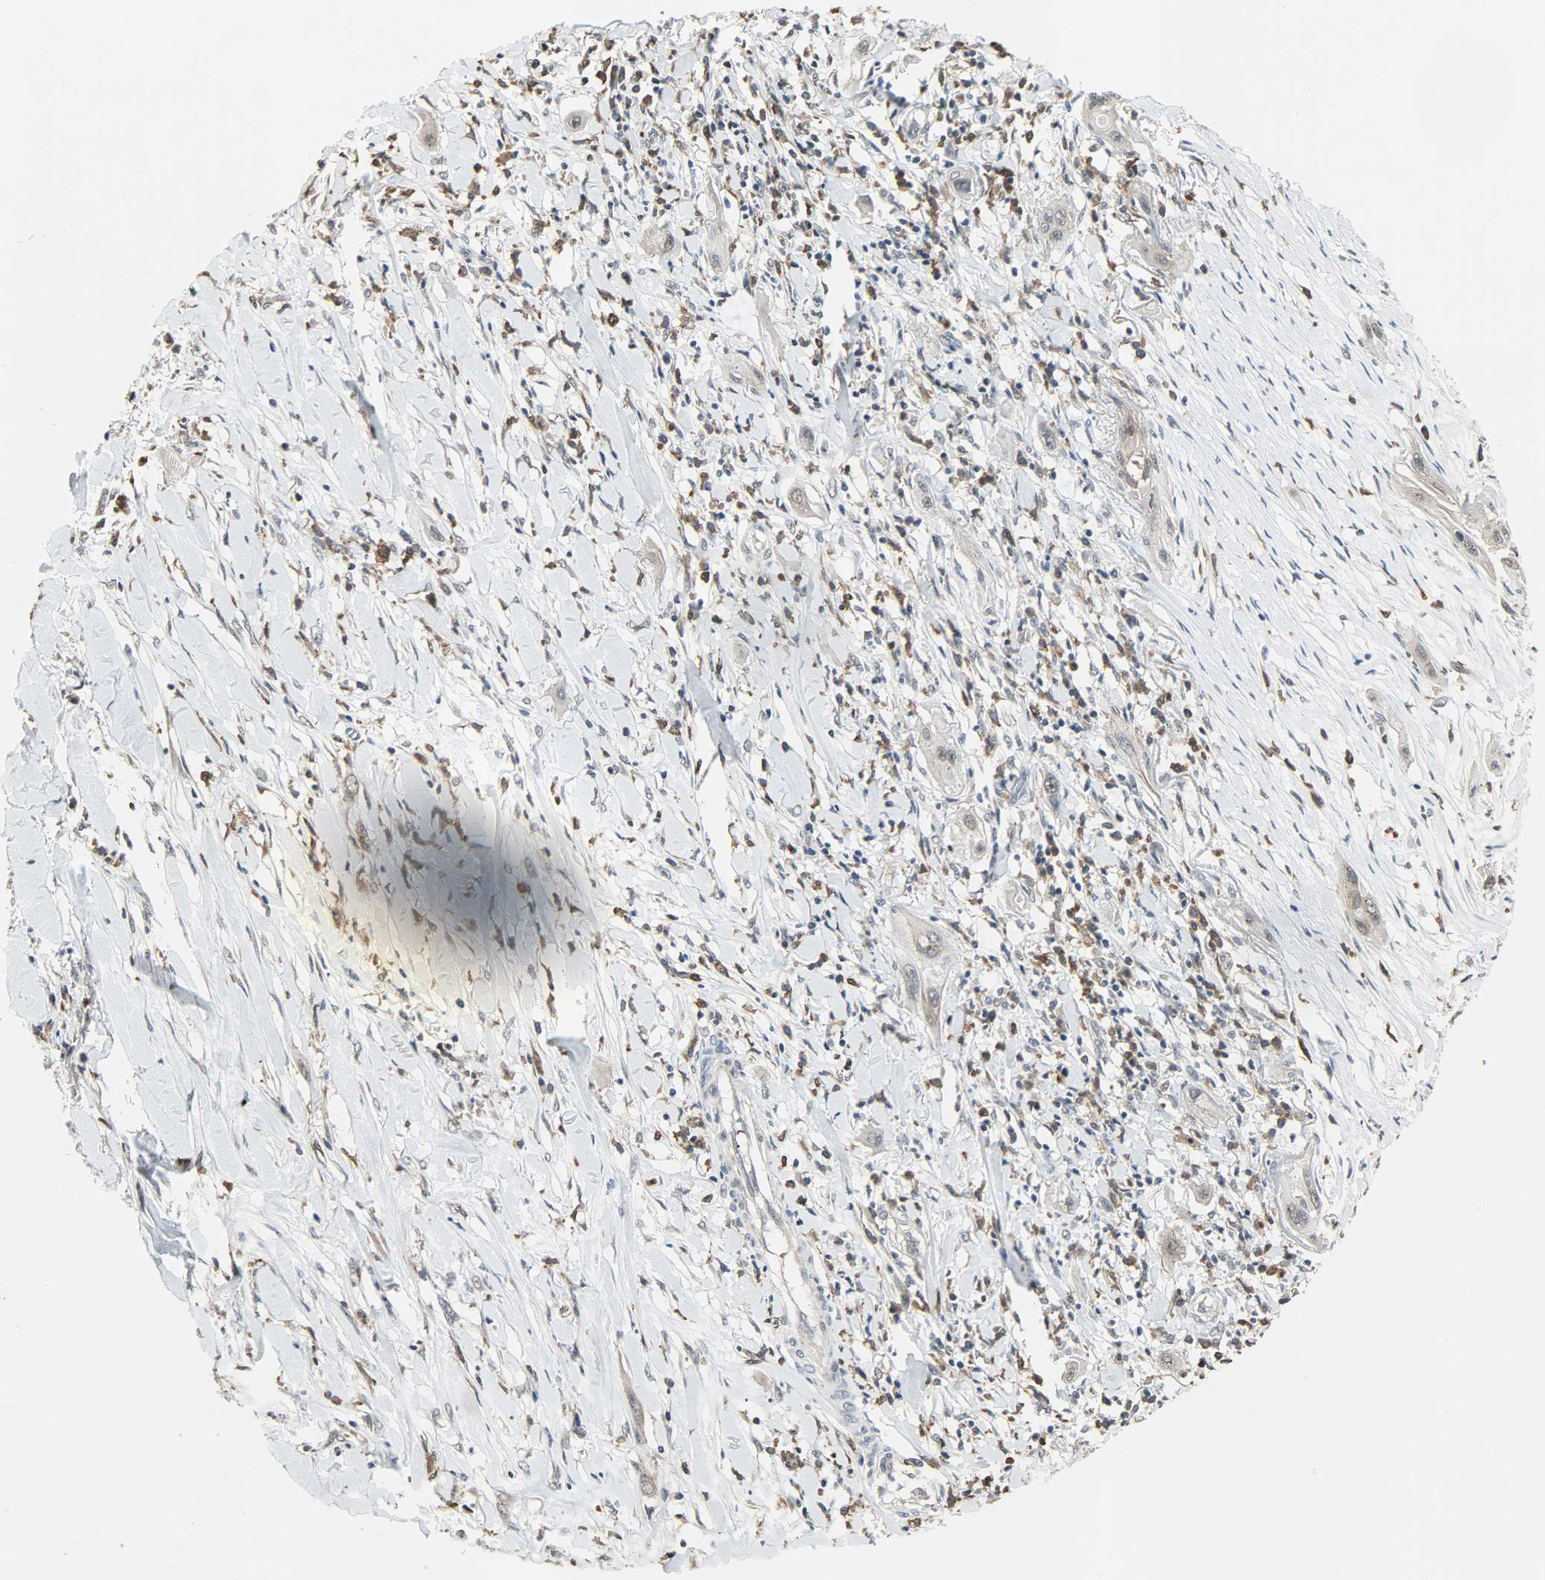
{"staining": {"intensity": "negative", "quantity": "none", "location": "none"}, "tissue": "lung cancer", "cell_type": "Tumor cells", "image_type": "cancer", "snomed": [{"axis": "morphology", "description": "Squamous cell carcinoma, NOS"}, {"axis": "topography", "description": "Lung"}], "caption": "There is no significant expression in tumor cells of lung squamous cell carcinoma.", "gene": "SKAP2", "patient": {"sex": "female", "age": 47}}